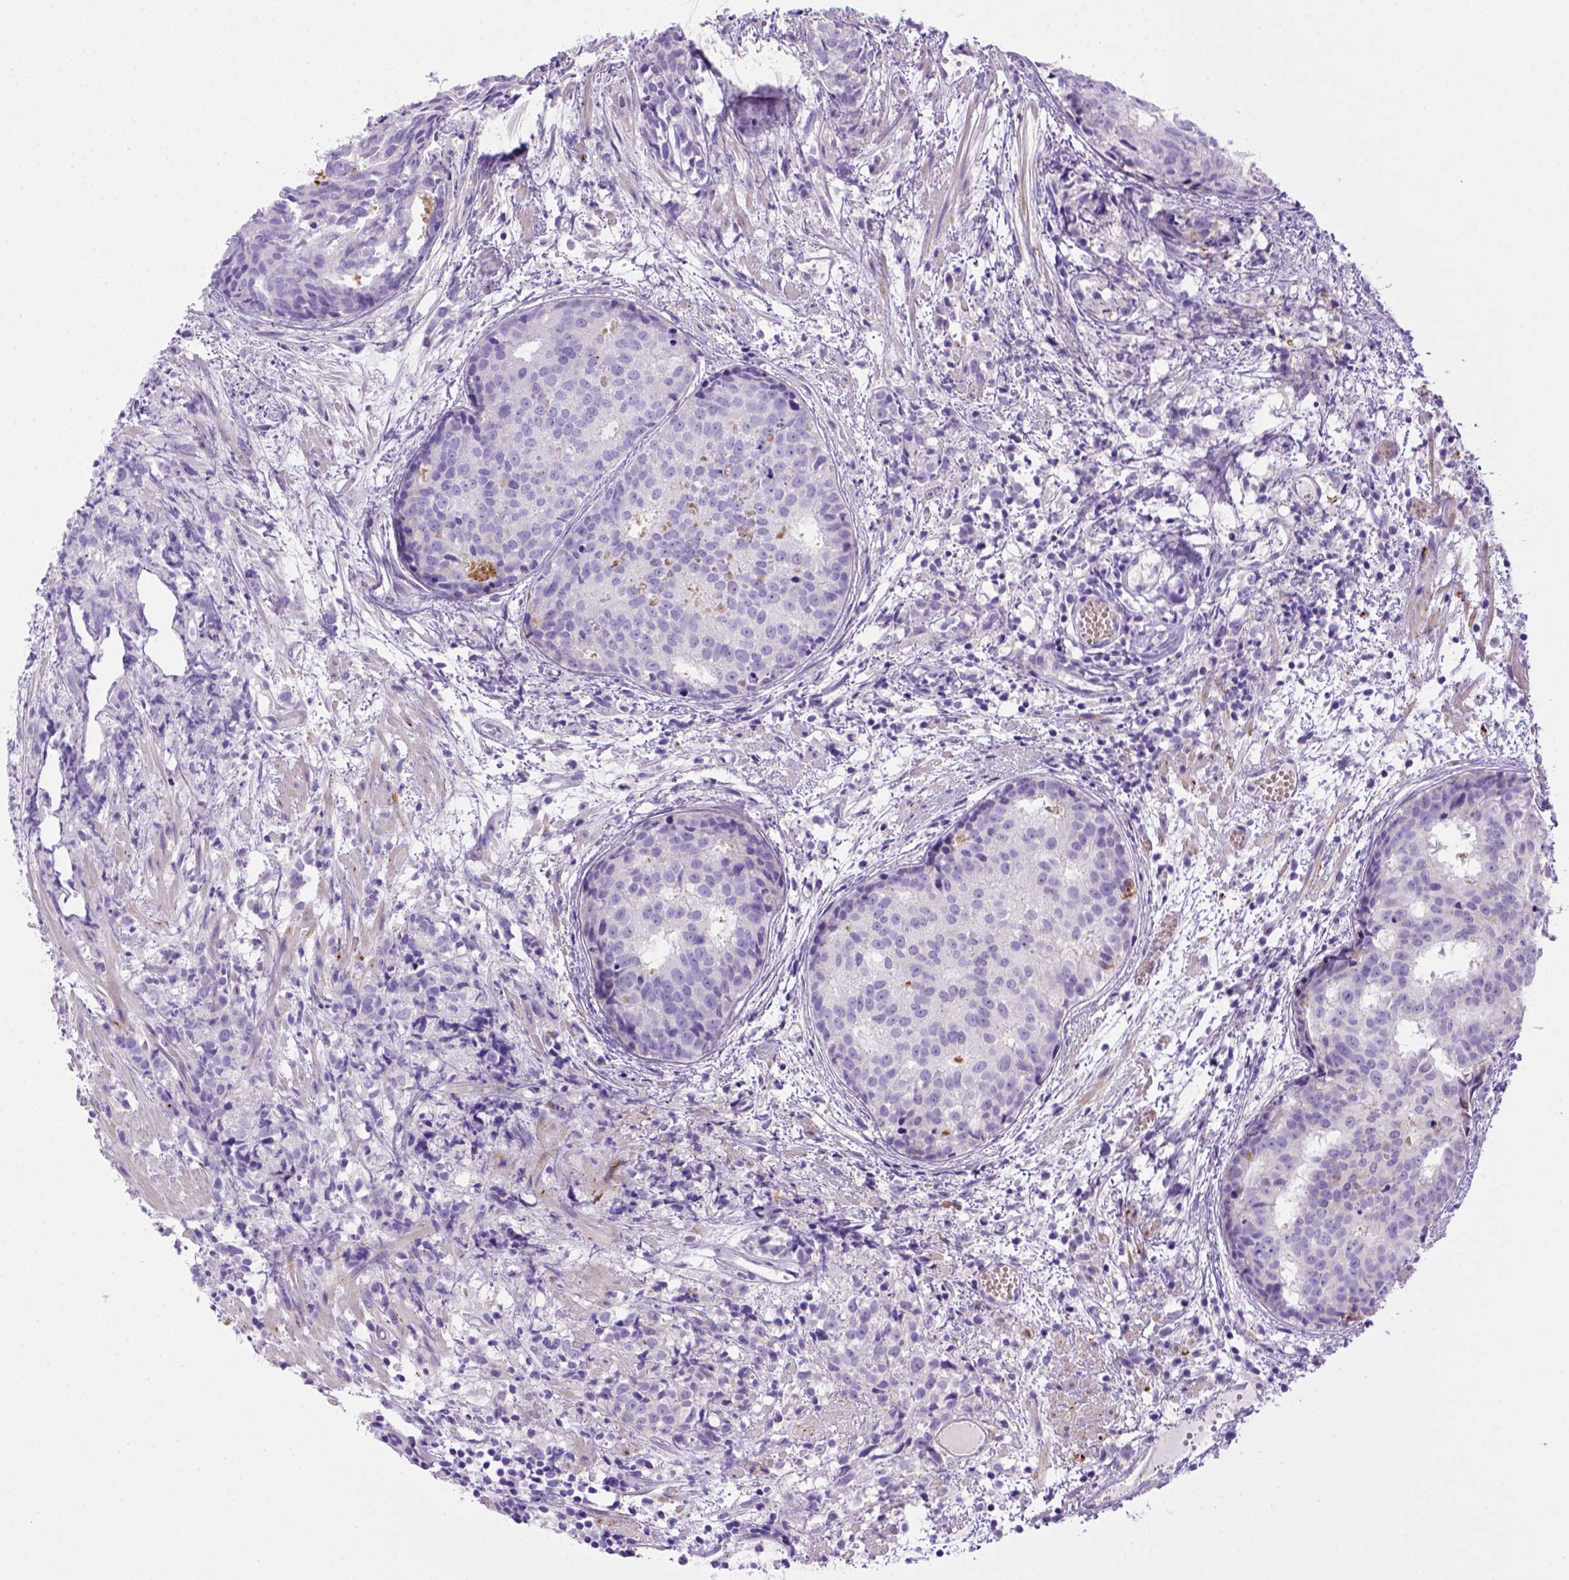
{"staining": {"intensity": "negative", "quantity": "none", "location": "none"}, "tissue": "prostate cancer", "cell_type": "Tumor cells", "image_type": "cancer", "snomed": [{"axis": "morphology", "description": "Adenocarcinoma, High grade"}, {"axis": "topography", "description": "Prostate"}], "caption": "There is no significant staining in tumor cells of high-grade adenocarcinoma (prostate). Nuclei are stained in blue.", "gene": "BAAT", "patient": {"sex": "male", "age": 58}}